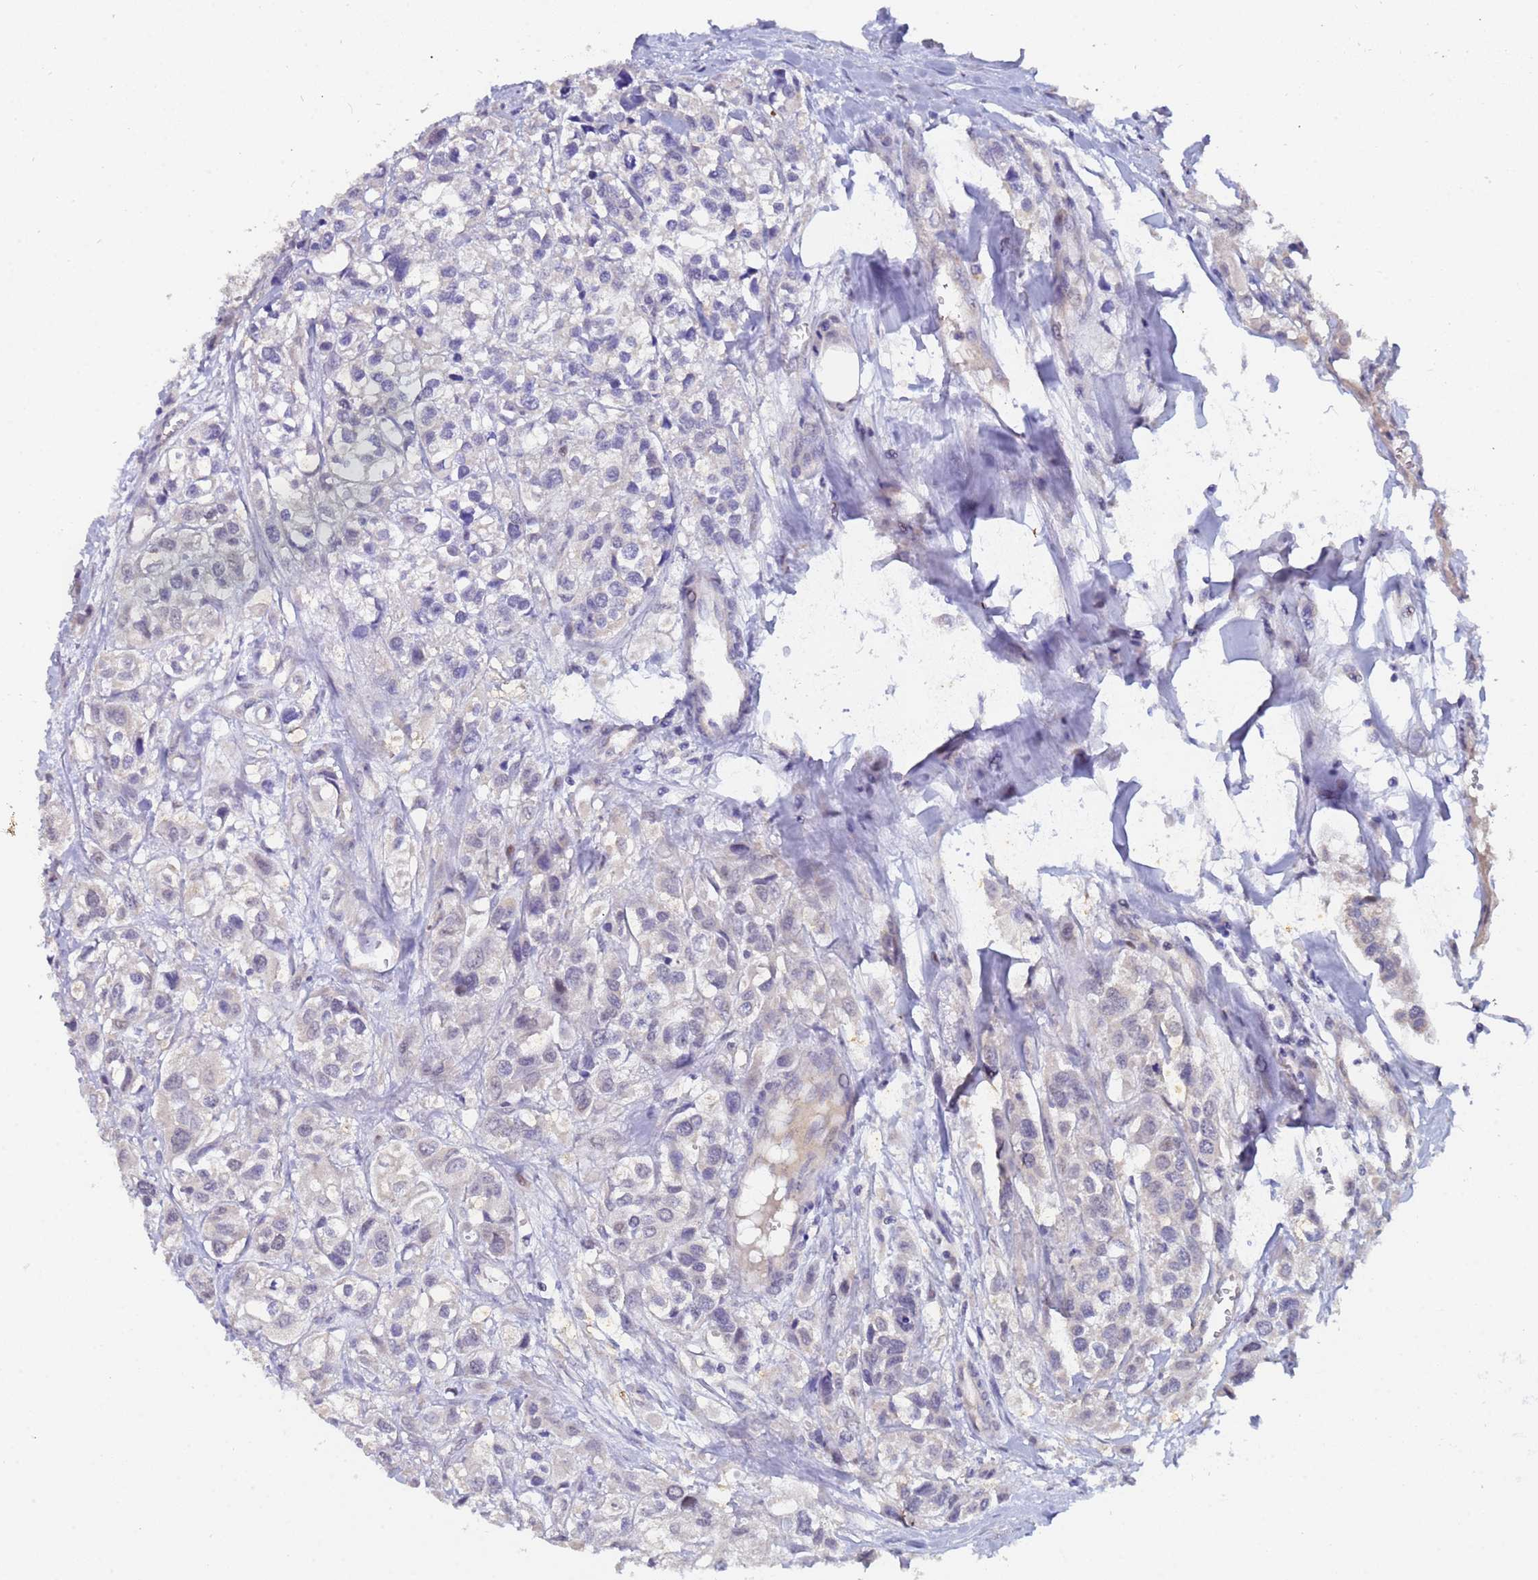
{"staining": {"intensity": "negative", "quantity": "none", "location": "none"}, "tissue": "urothelial cancer", "cell_type": "Tumor cells", "image_type": "cancer", "snomed": [{"axis": "morphology", "description": "Urothelial carcinoma, High grade"}, {"axis": "topography", "description": "Urinary bladder"}], "caption": "Micrograph shows no protein positivity in tumor cells of high-grade urothelial carcinoma tissue.", "gene": "IHO1", "patient": {"sex": "male", "age": 67}}